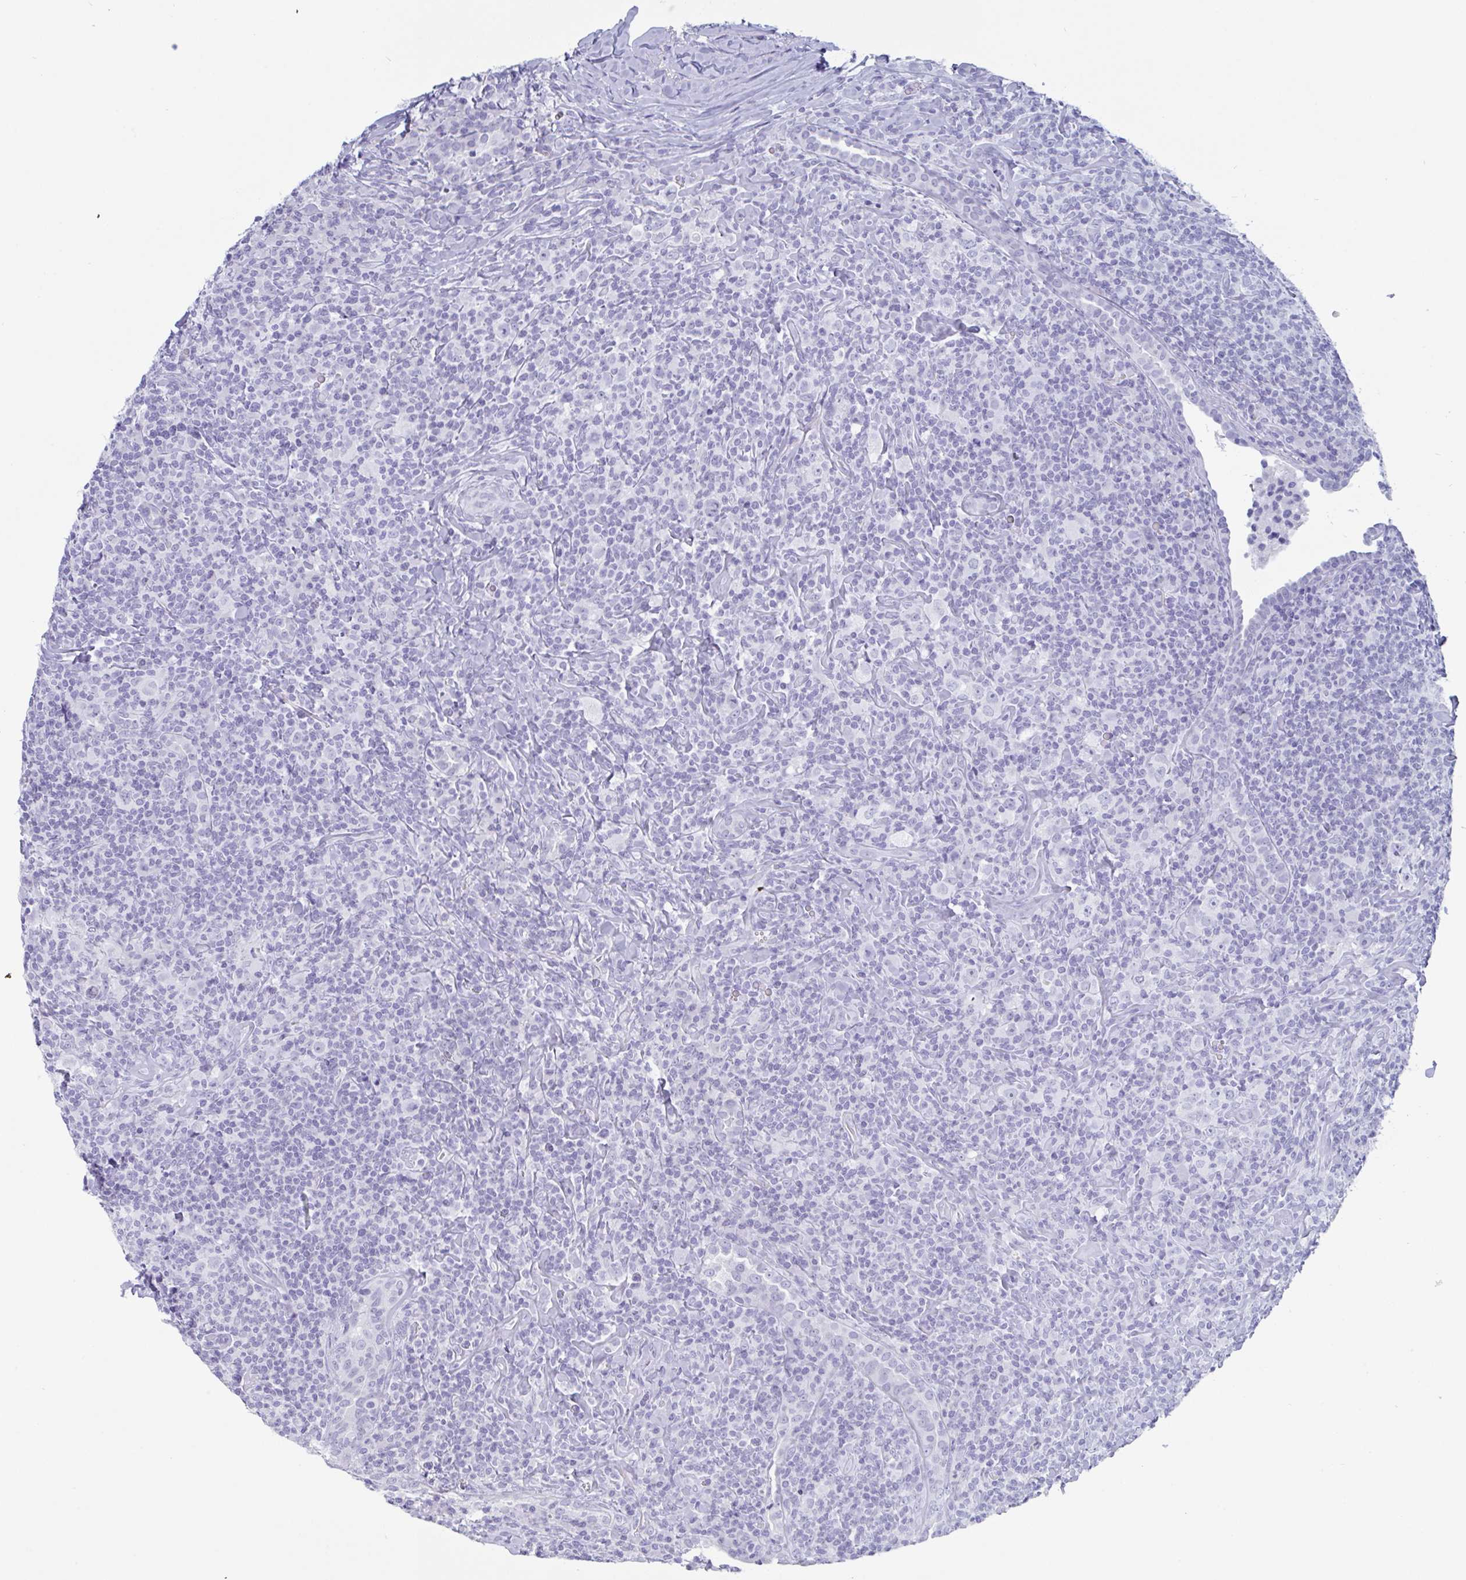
{"staining": {"intensity": "negative", "quantity": "none", "location": "none"}, "tissue": "lymphoma", "cell_type": "Tumor cells", "image_type": "cancer", "snomed": [{"axis": "morphology", "description": "Hodgkin's disease, NOS"}, {"axis": "topography", "description": "Lung"}], "caption": "The IHC image has no significant positivity in tumor cells of Hodgkin's disease tissue.", "gene": "CDX4", "patient": {"sex": "male", "age": 17}}